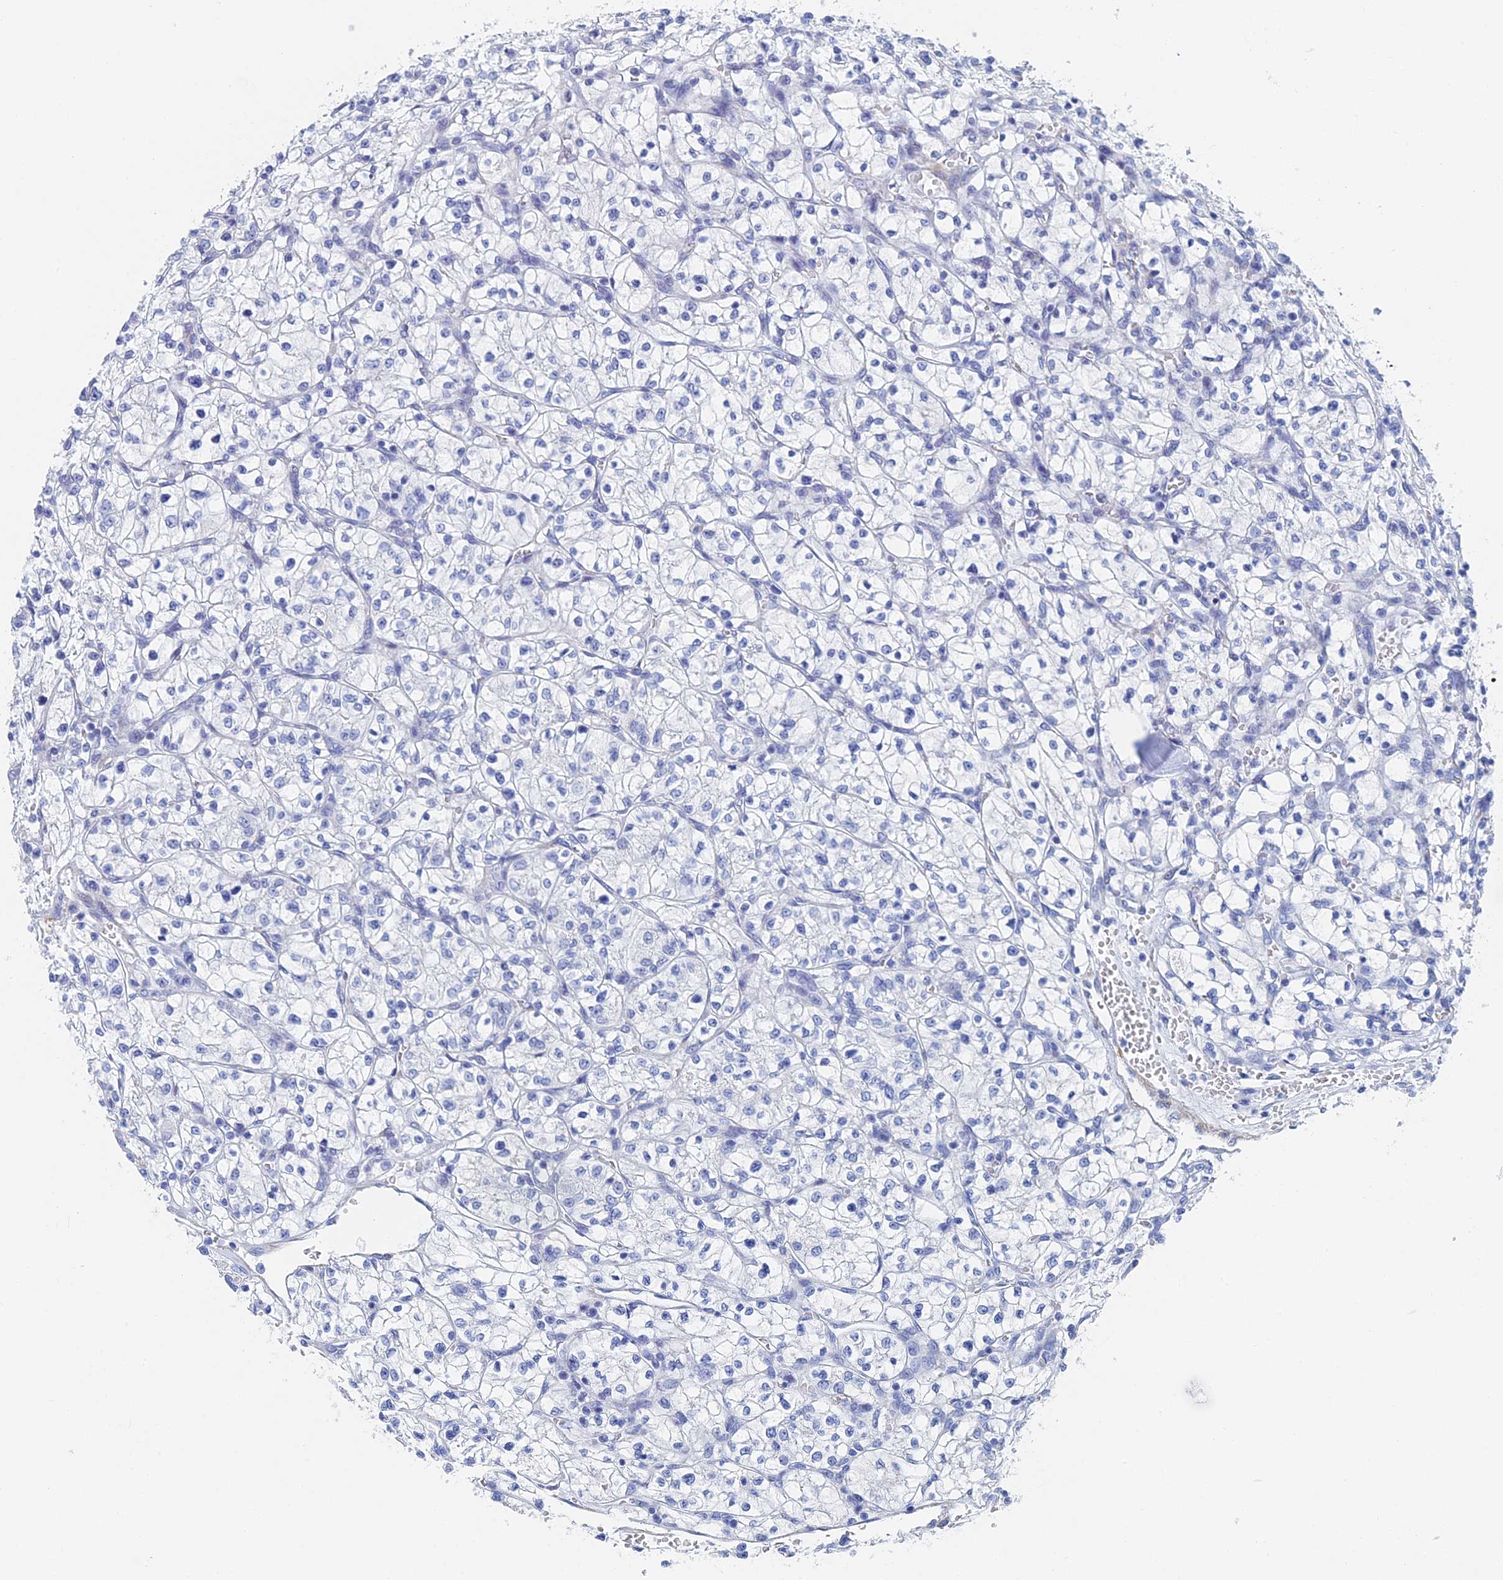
{"staining": {"intensity": "negative", "quantity": "none", "location": "none"}, "tissue": "renal cancer", "cell_type": "Tumor cells", "image_type": "cancer", "snomed": [{"axis": "morphology", "description": "Adenocarcinoma, NOS"}, {"axis": "topography", "description": "Kidney"}], "caption": "Immunohistochemistry of human renal cancer (adenocarcinoma) demonstrates no expression in tumor cells.", "gene": "KCNK18", "patient": {"sex": "female", "age": 64}}